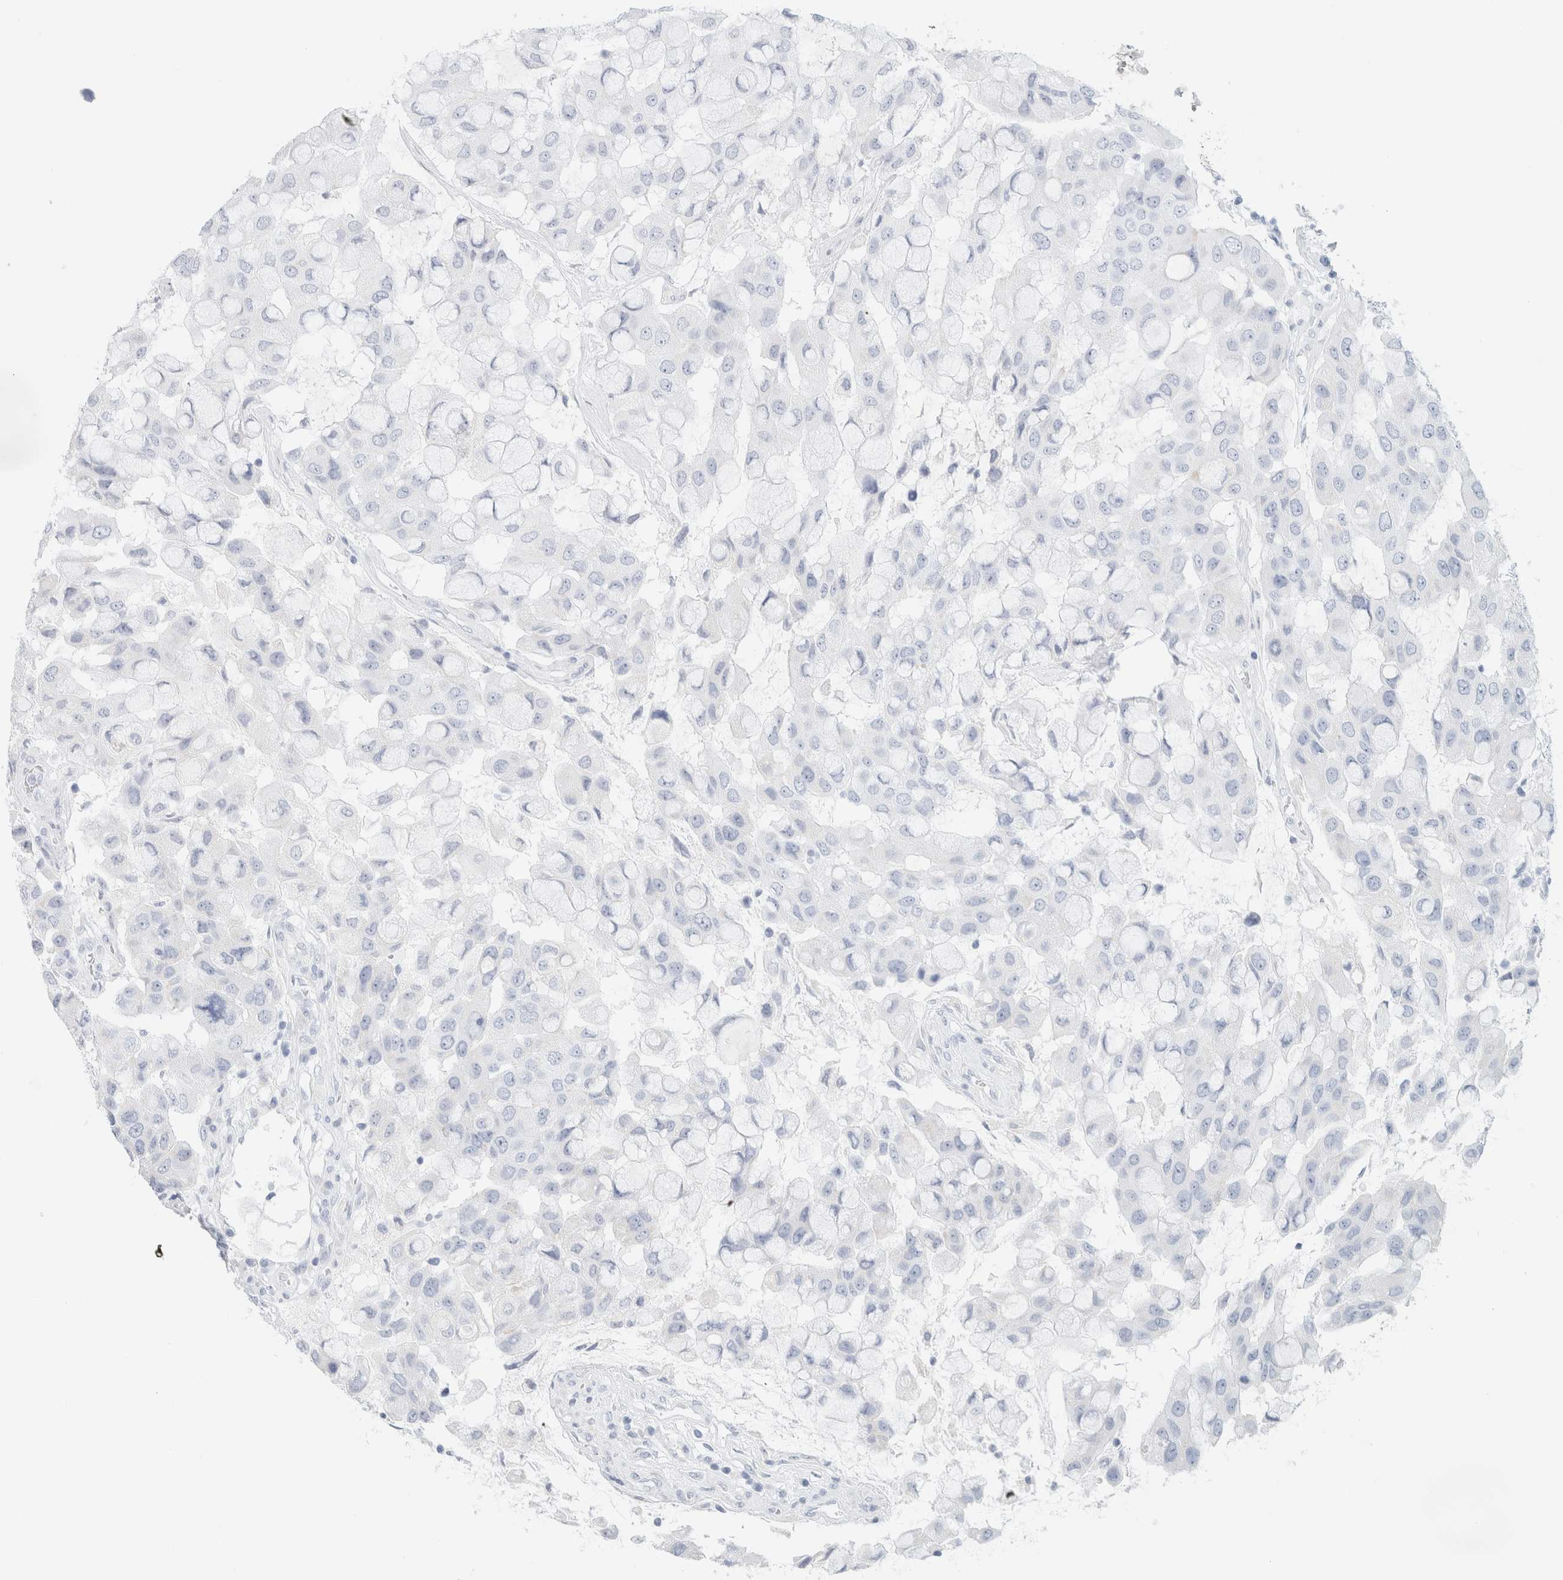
{"staining": {"intensity": "negative", "quantity": "none", "location": "none"}, "tissue": "breast cancer", "cell_type": "Tumor cells", "image_type": "cancer", "snomed": [{"axis": "morphology", "description": "Duct carcinoma"}, {"axis": "topography", "description": "Breast"}], "caption": "Protein analysis of infiltrating ductal carcinoma (breast) reveals no significant staining in tumor cells. The staining is performed using DAB (3,3'-diaminobenzidine) brown chromogen with nuclei counter-stained in using hematoxylin.", "gene": "HEXD", "patient": {"sex": "female", "age": 27}}